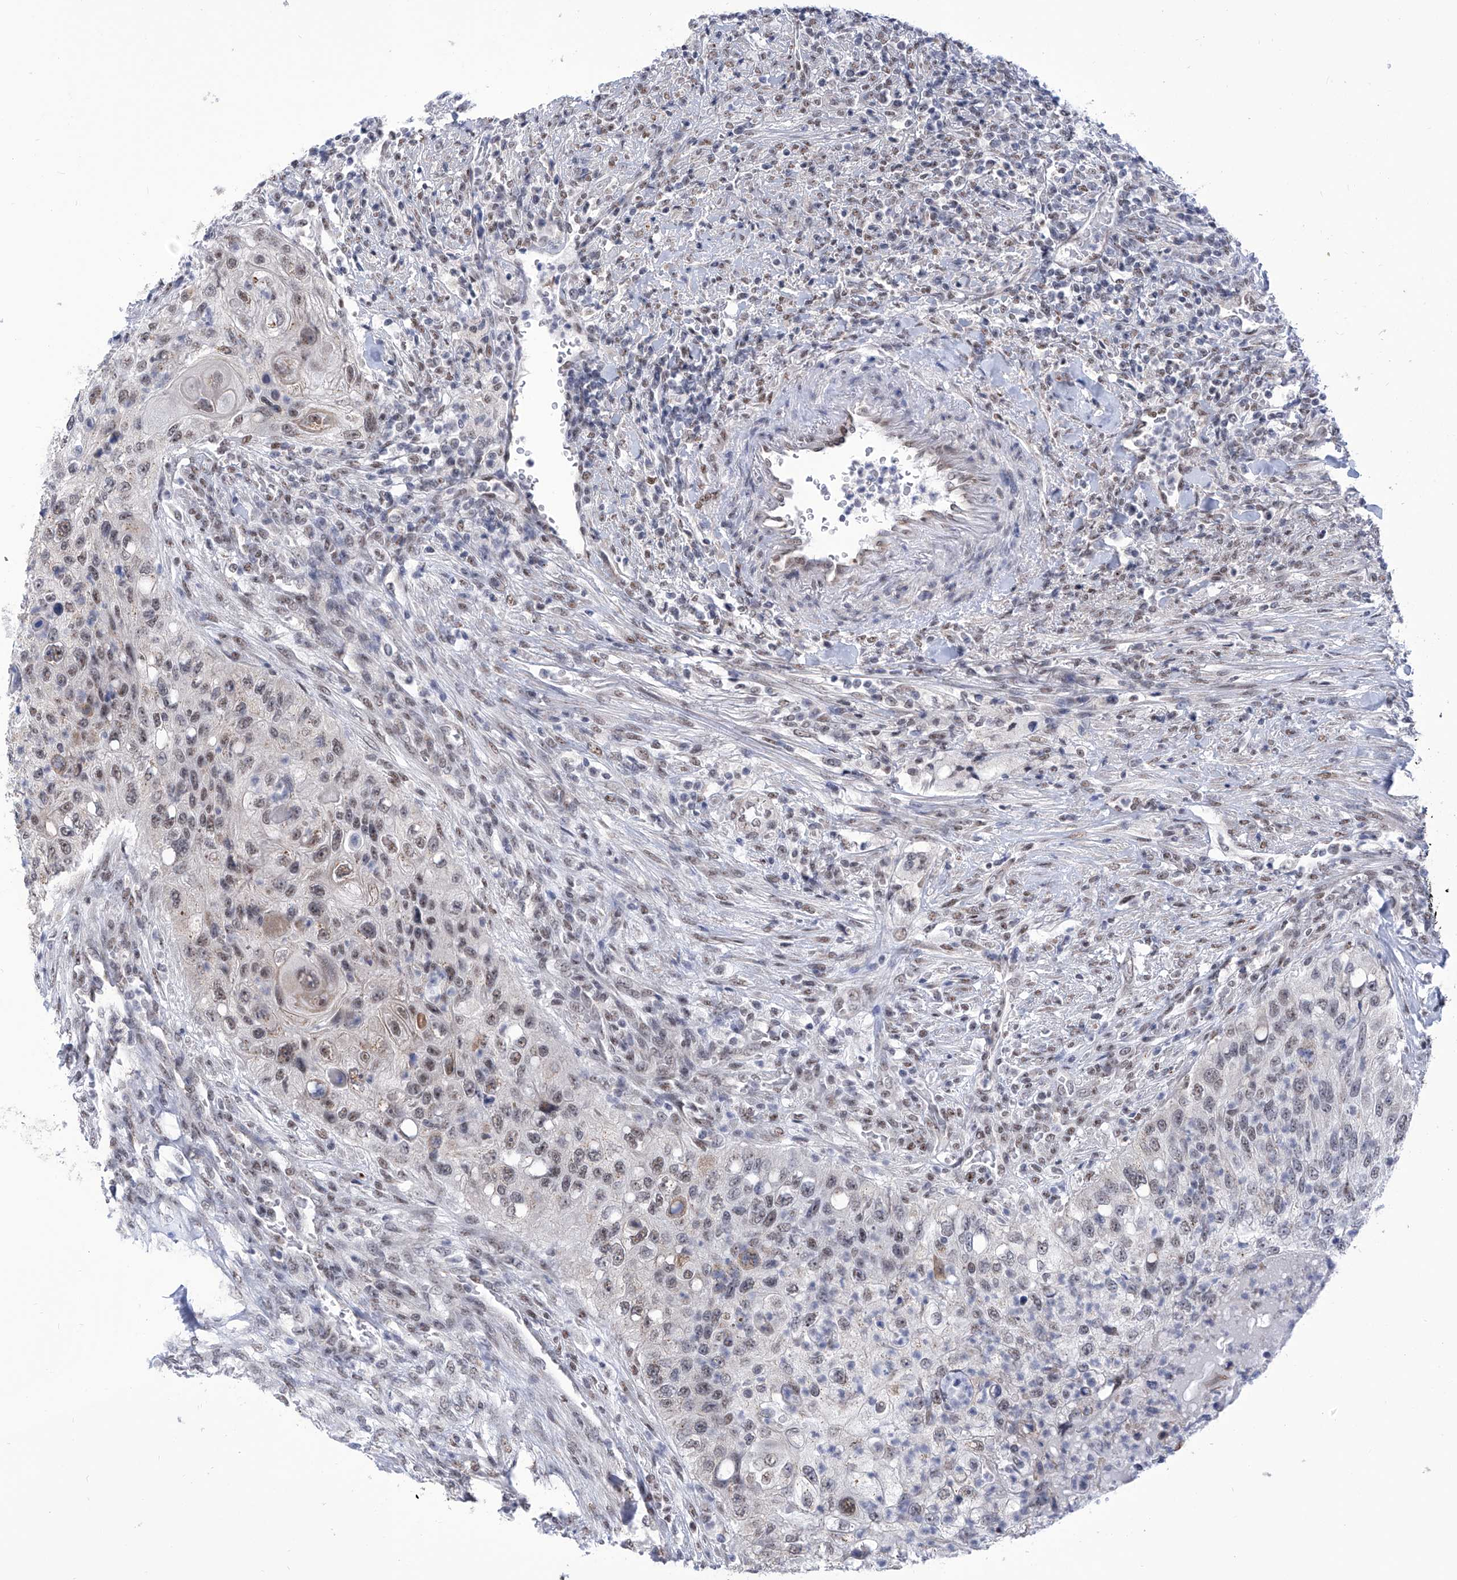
{"staining": {"intensity": "weak", "quantity": "25%-75%", "location": "nuclear"}, "tissue": "urothelial cancer", "cell_type": "Tumor cells", "image_type": "cancer", "snomed": [{"axis": "morphology", "description": "Urothelial carcinoma, High grade"}, {"axis": "topography", "description": "Urinary bladder"}], "caption": "Human high-grade urothelial carcinoma stained with a protein marker reveals weak staining in tumor cells.", "gene": "SART1", "patient": {"sex": "female", "age": 60}}